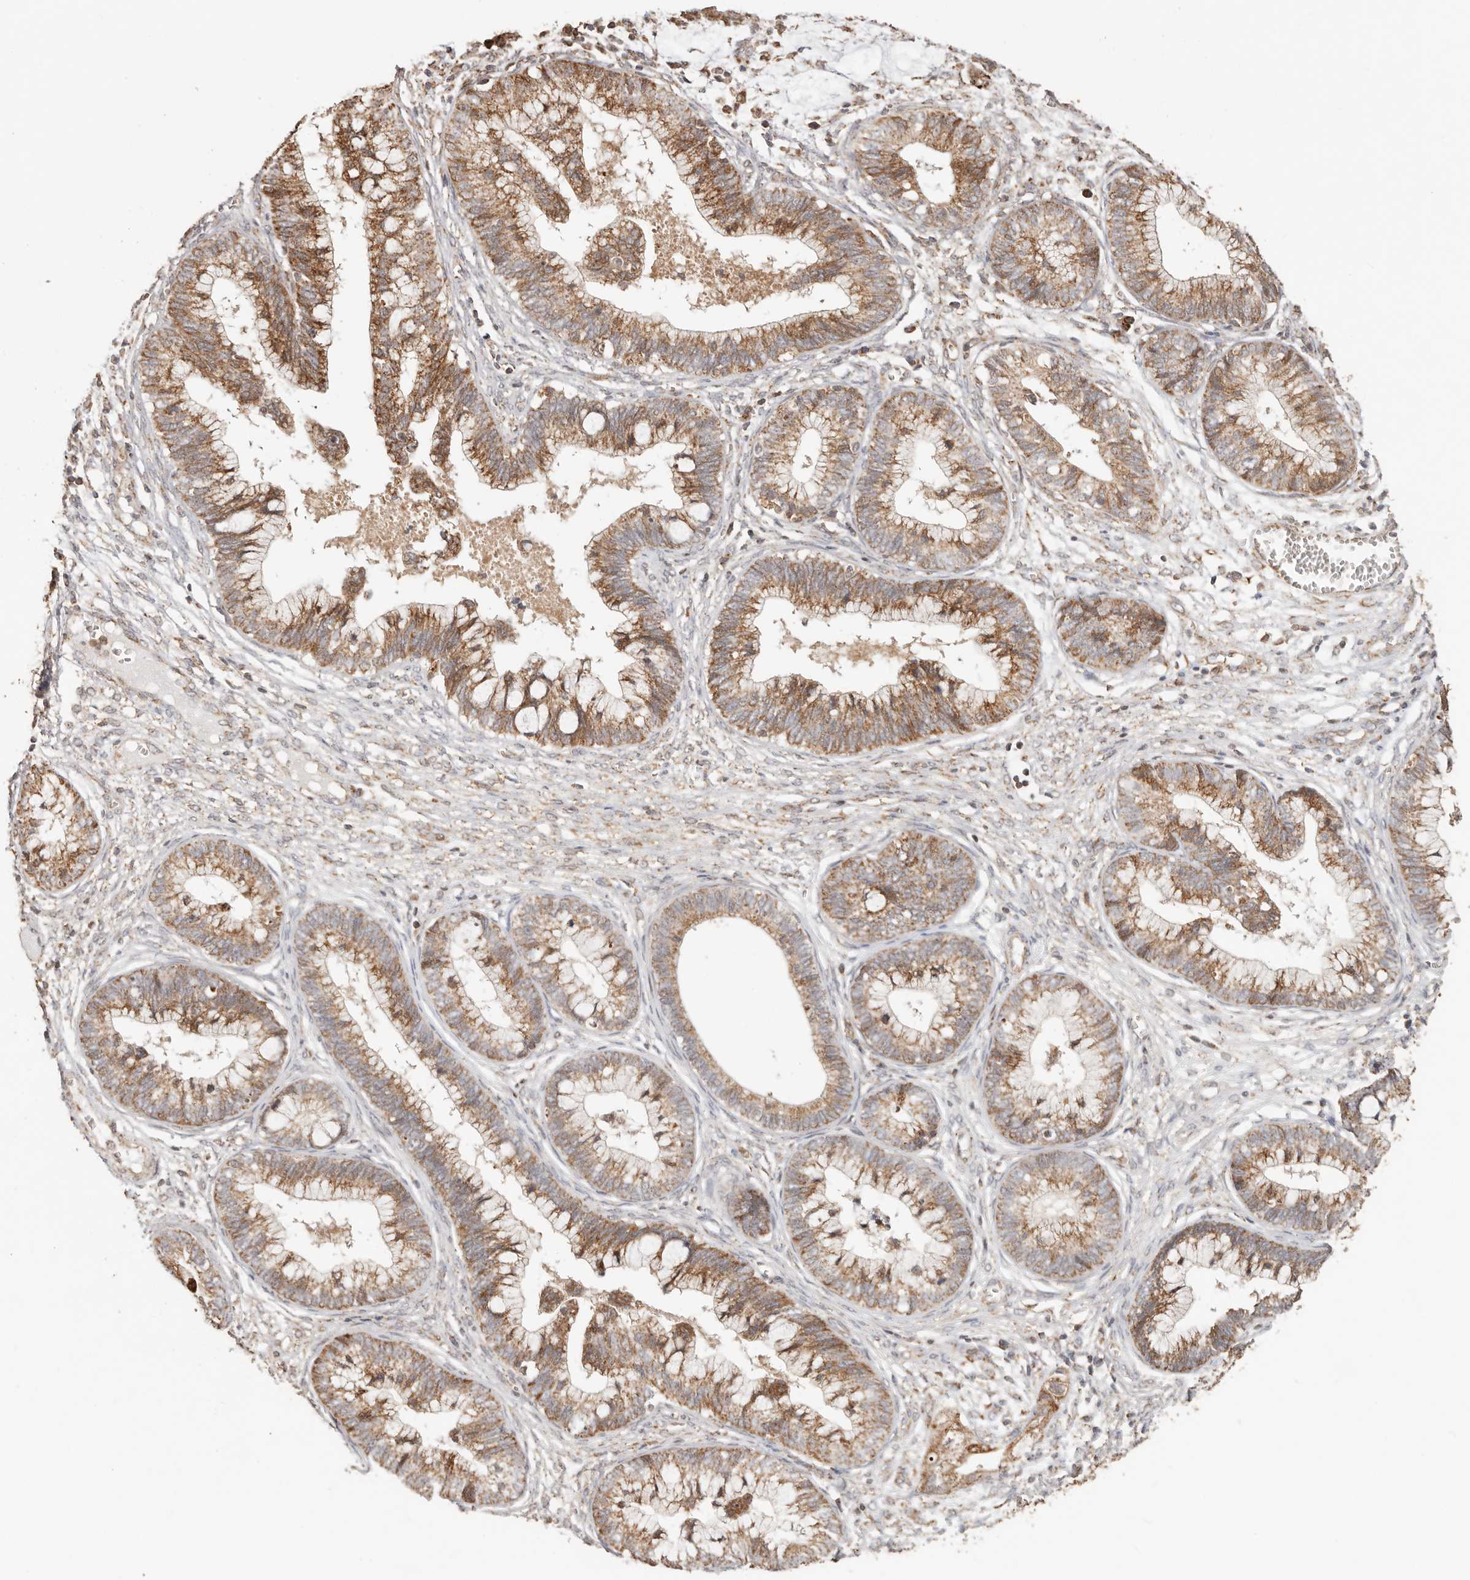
{"staining": {"intensity": "moderate", "quantity": ">75%", "location": "cytoplasmic/membranous"}, "tissue": "cervical cancer", "cell_type": "Tumor cells", "image_type": "cancer", "snomed": [{"axis": "morphology", "description": "Adenocarcinoma, NOS"}, {"axis": "topography", "description": "Cervix"}], "caption": "Adenocarcinoma (cervical) tissue demonstrates moderate cytoplasmic/membranous expression in about >75% of tumor cells", "gene": "NDUFB11", "patient": {"sex": "female", "age": 44}}